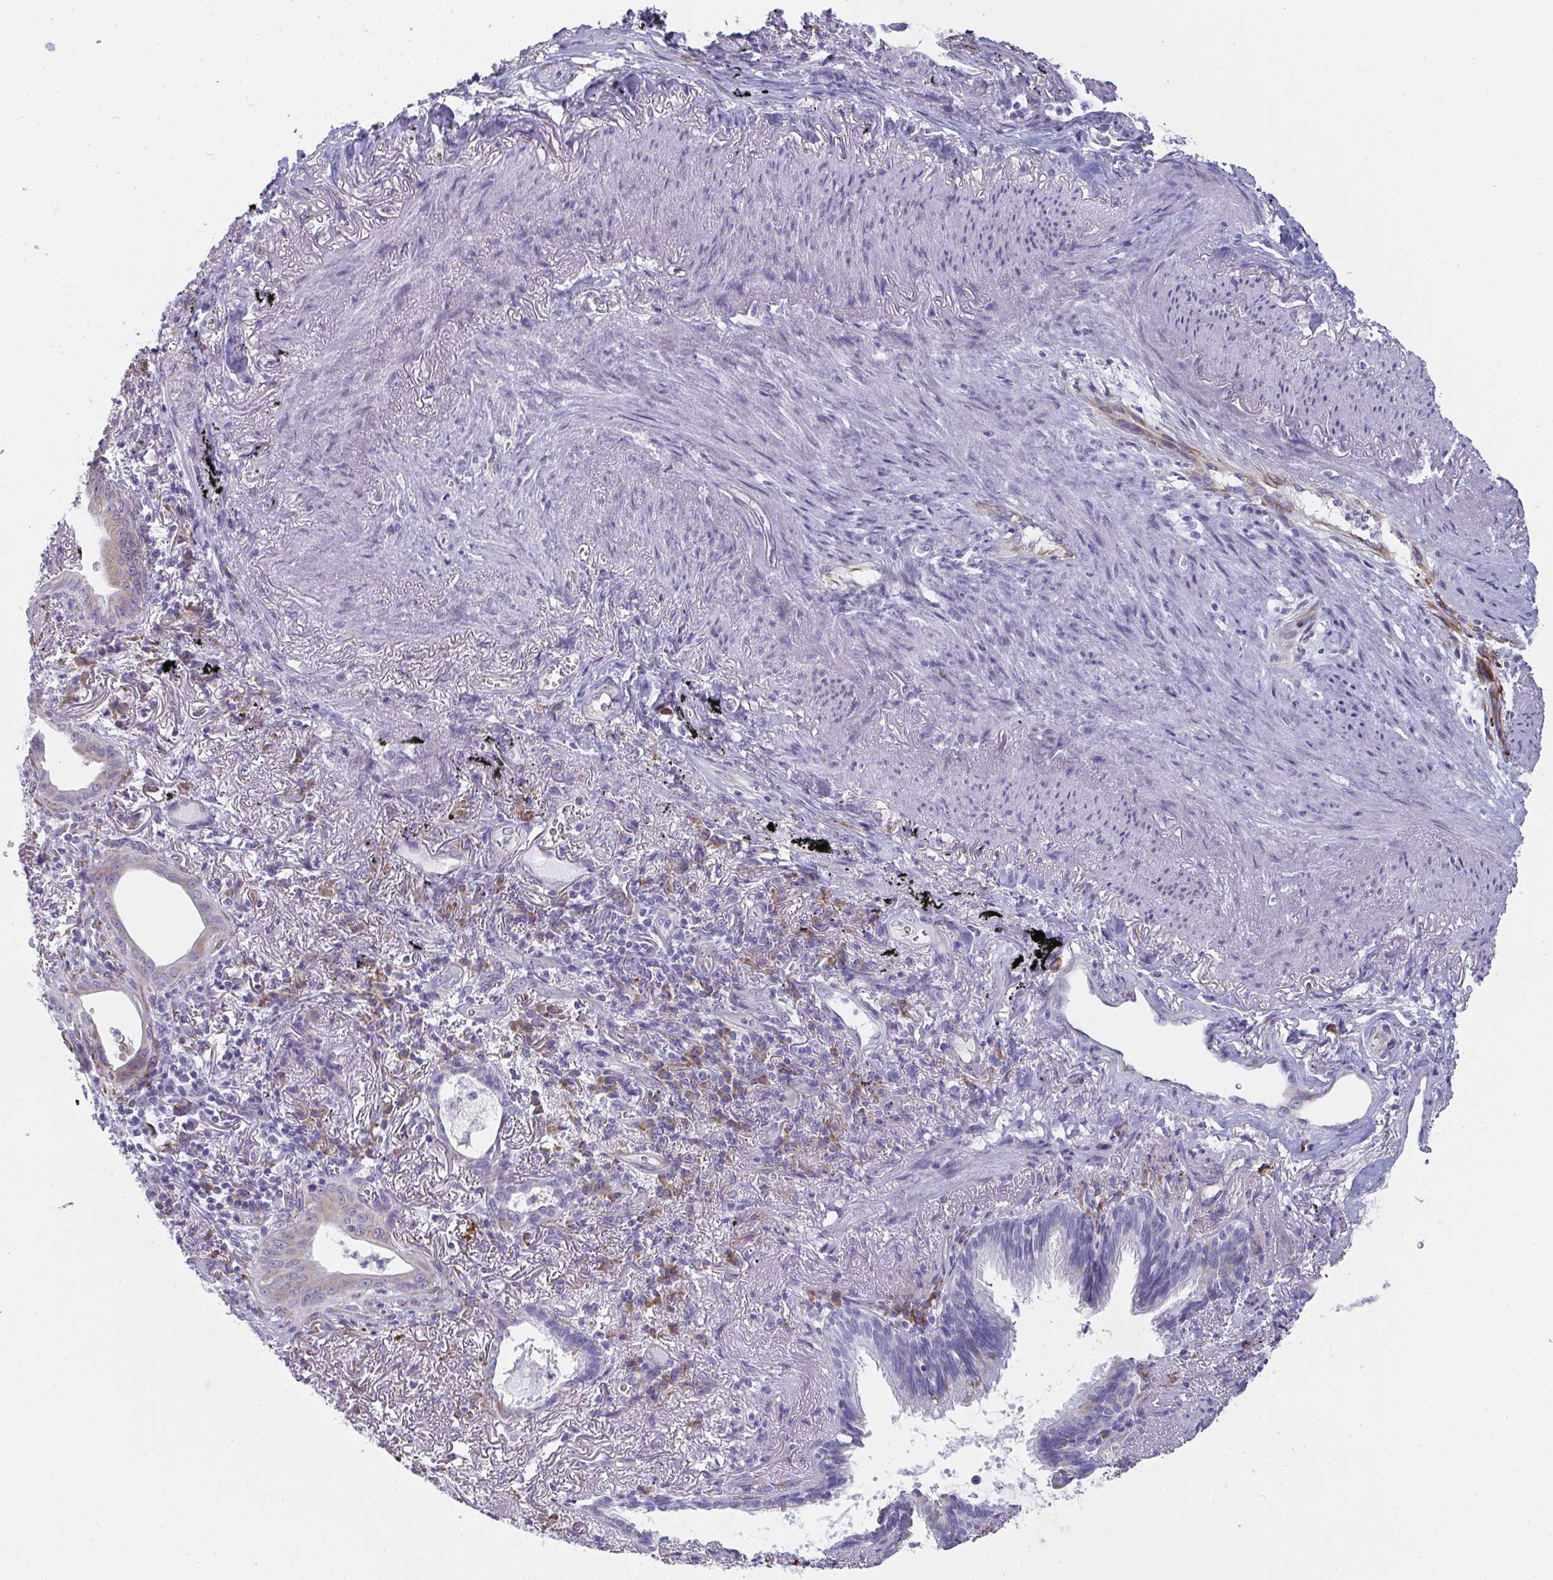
{"staining": {"intensity": "moderate", "quantity": "25%-75%", "location": "cytoplasmic/membranous"}, "tissue": "lung cancer", "cell_type": "Tumor cells", "image_type": "cancer", "snomed": [{"axis": "morphology", "description": "Adenocarcinoma, NOS"}, {"axis": "topography", "description": "Lung"}], "caption": "Lung cancer stained for a protein displays moderate cytoplasmic/membranous positivity in tumor cells. (Stains: DAB (3,3'-diaminobenzidine) in brown, nuclei in blue, Microscopy: brightfield microscopy at high magnification).", "gene": "SHROOM1", "patient": {"sex": "male", "age": 77}}